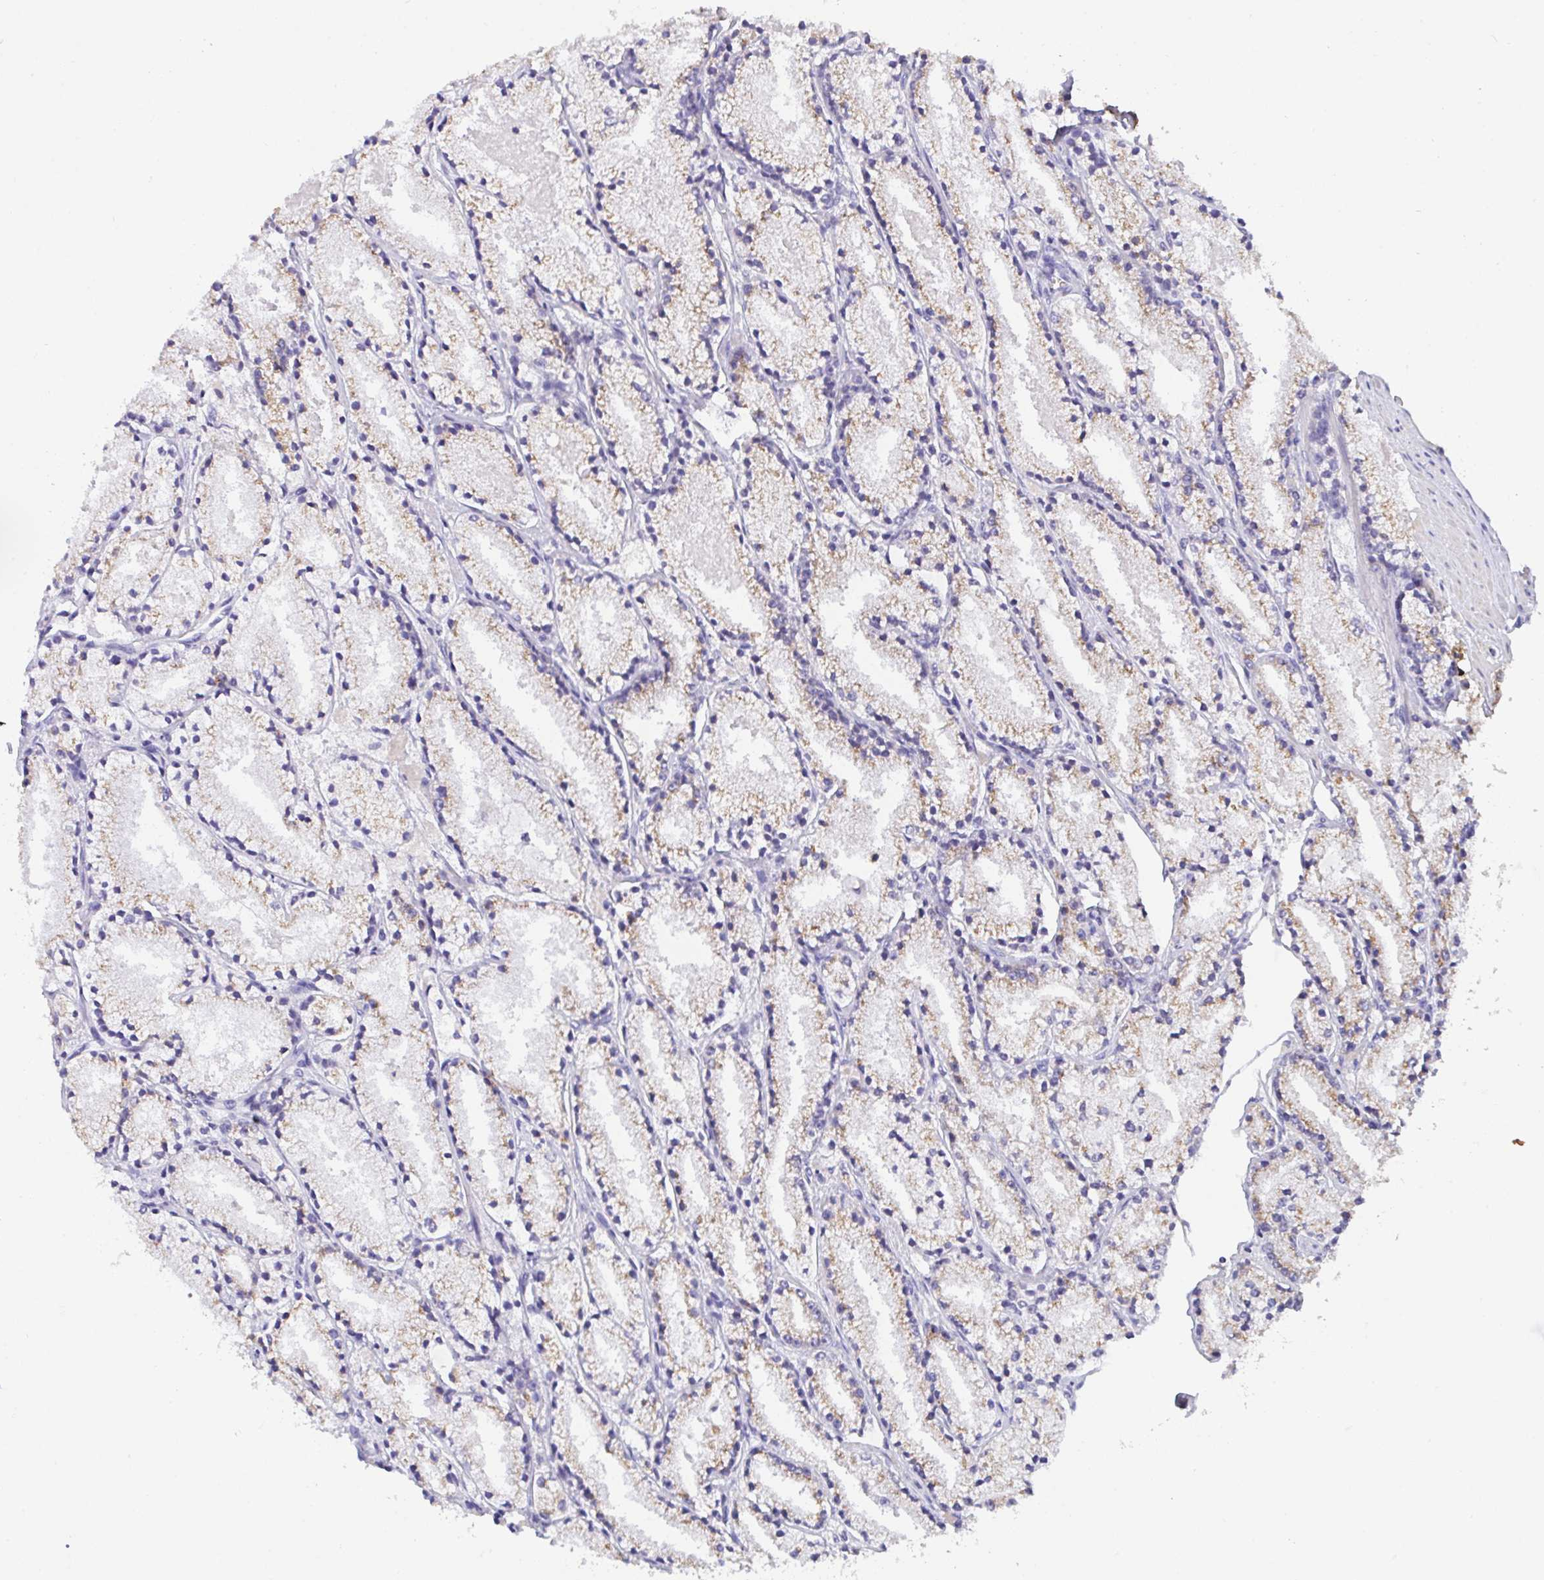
{"staining": {"intensity": "weak", "quantity": "25%-75%", "location": "cytoplasmic/membranous"}, "tissue": "prostate cancer", "cell_type": "Tumor cells", "image_type": "cancer", "snomed": [{"axis": "morphology", "description": "Adenocarcinoma, High grade"}, {"axis": "topography", "description": "Prostate"}], "caption": "Prostate cancer (high-grade adenocarcinoma) was stained to show a protein in brown. There is low levels of weak cytoplasmic/membranous positivity in approximately 25%-75% of tumor cells. (IHC, brightfield microscopy, high magnification).", "gene": "MIA3", "patient": {"sex": "male", "age": 63}}